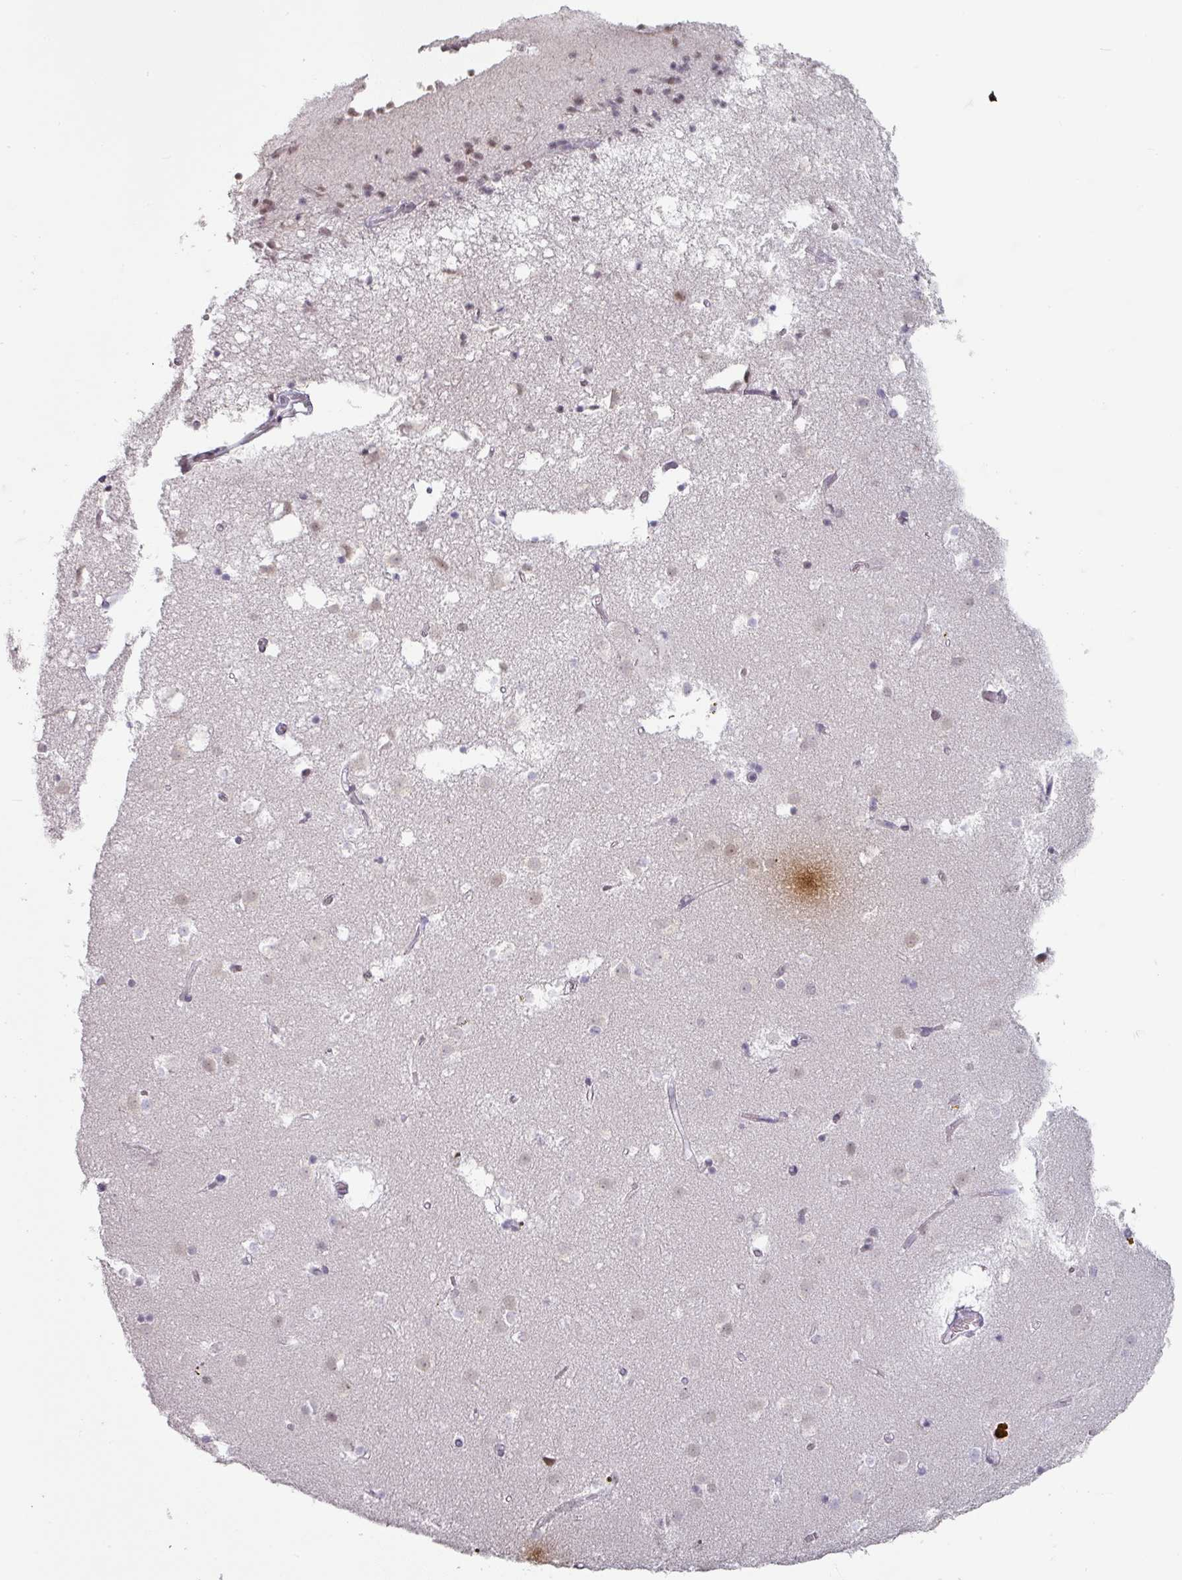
{"staining": {"intensity": "negative", "quantity": "none", "location": "none"}, "tissue": "caudate", "cell_type": "Glial cells", "image_type": "normal", "snomed": [{"axis": "morphology", "description": "Normal tissue, NOS"}, {"axis": "topography", "description": "Lateral ventricle wall"}], "caption": "A histopathology image of caudate stained for a protein demonstrates no brown staining in glial cells.", "gene": "SPRR1A", "patient": {"sex": "male", "age": 70}}